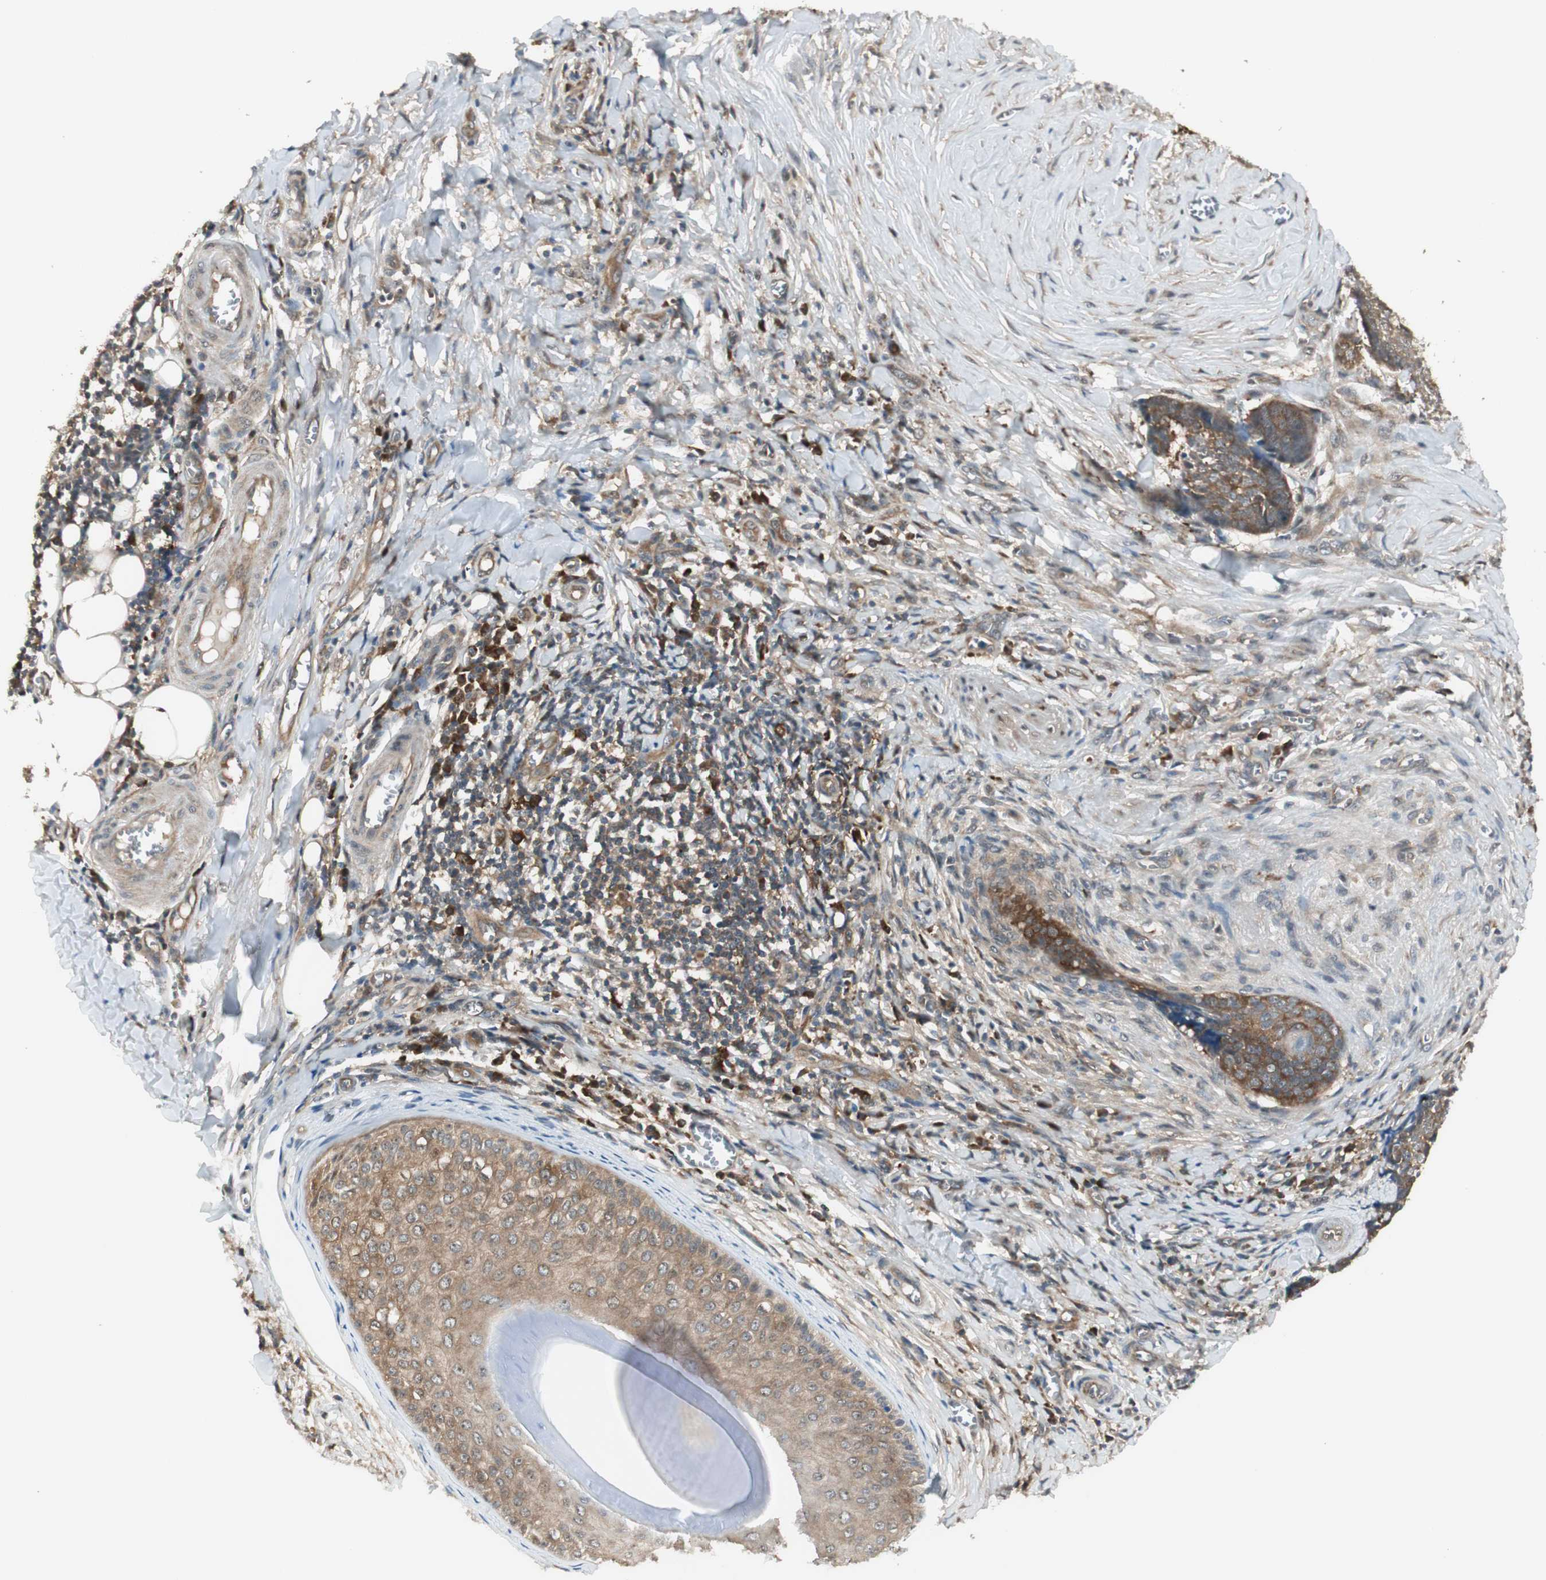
{"staining": {"intensity": "weak", "quantity": "25%-75%", "location": "cytoplasmic/membranous"}, "tissue": "skin cancer", "cell_type": "Tumor cells", "image_type": "cancer", "snomed": [{"axis": "morphology", "description": "Basal cell carcinoma"}, {"axis": "topography", "description": "Skin"}], "caption": "Protein expression analysis of skin cancer shows weak cytoplasmic/membranous staining in about 25%-75% of tumor cells.", "gene": "IPO5", "patient": {"sex": "male", "age": 84}}